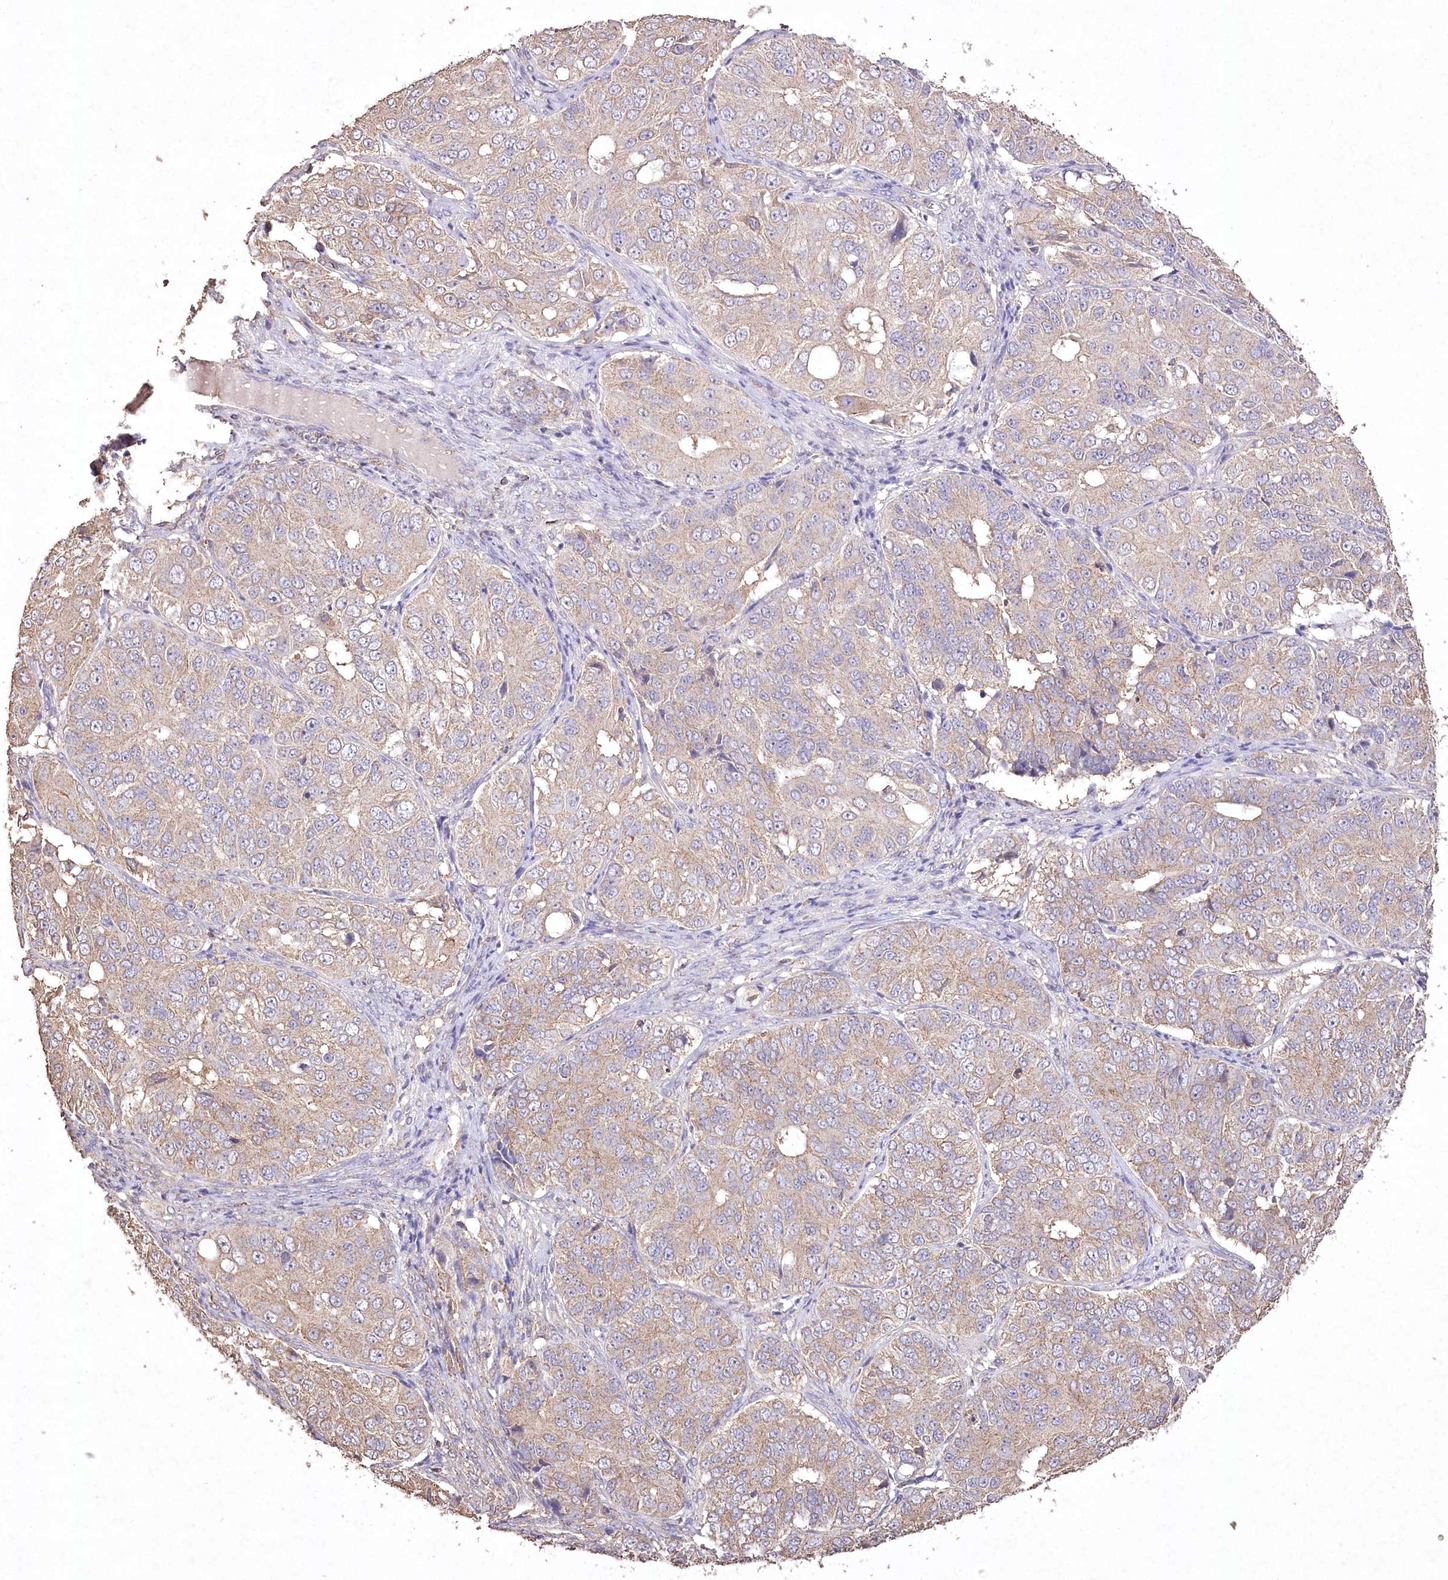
{"staining": {"intensity": "weak", "quantity": "25%-75%", "location": "cytoplasmic/membranous"}, "tissue": "ovarian cancer", "cell_type": "Tumor cells", "image_type": "cancer", "snomed": [{"axis": "morphology", "description": "Carcinoma, endometroid"}, {"axis": "topography", "description": "Ovary"}], "caption": "This photomicrograph exhibits endometroid carcinoma (ovarian) stained with immunohistochemistry to label a protein in brown. The cytoplasmic/membranous of tumor cells show weak positivity for the protein. Nuclei are counter-stained blue.", "gene": "IREB2", "patient": {"sex": "female", "age": 51}}